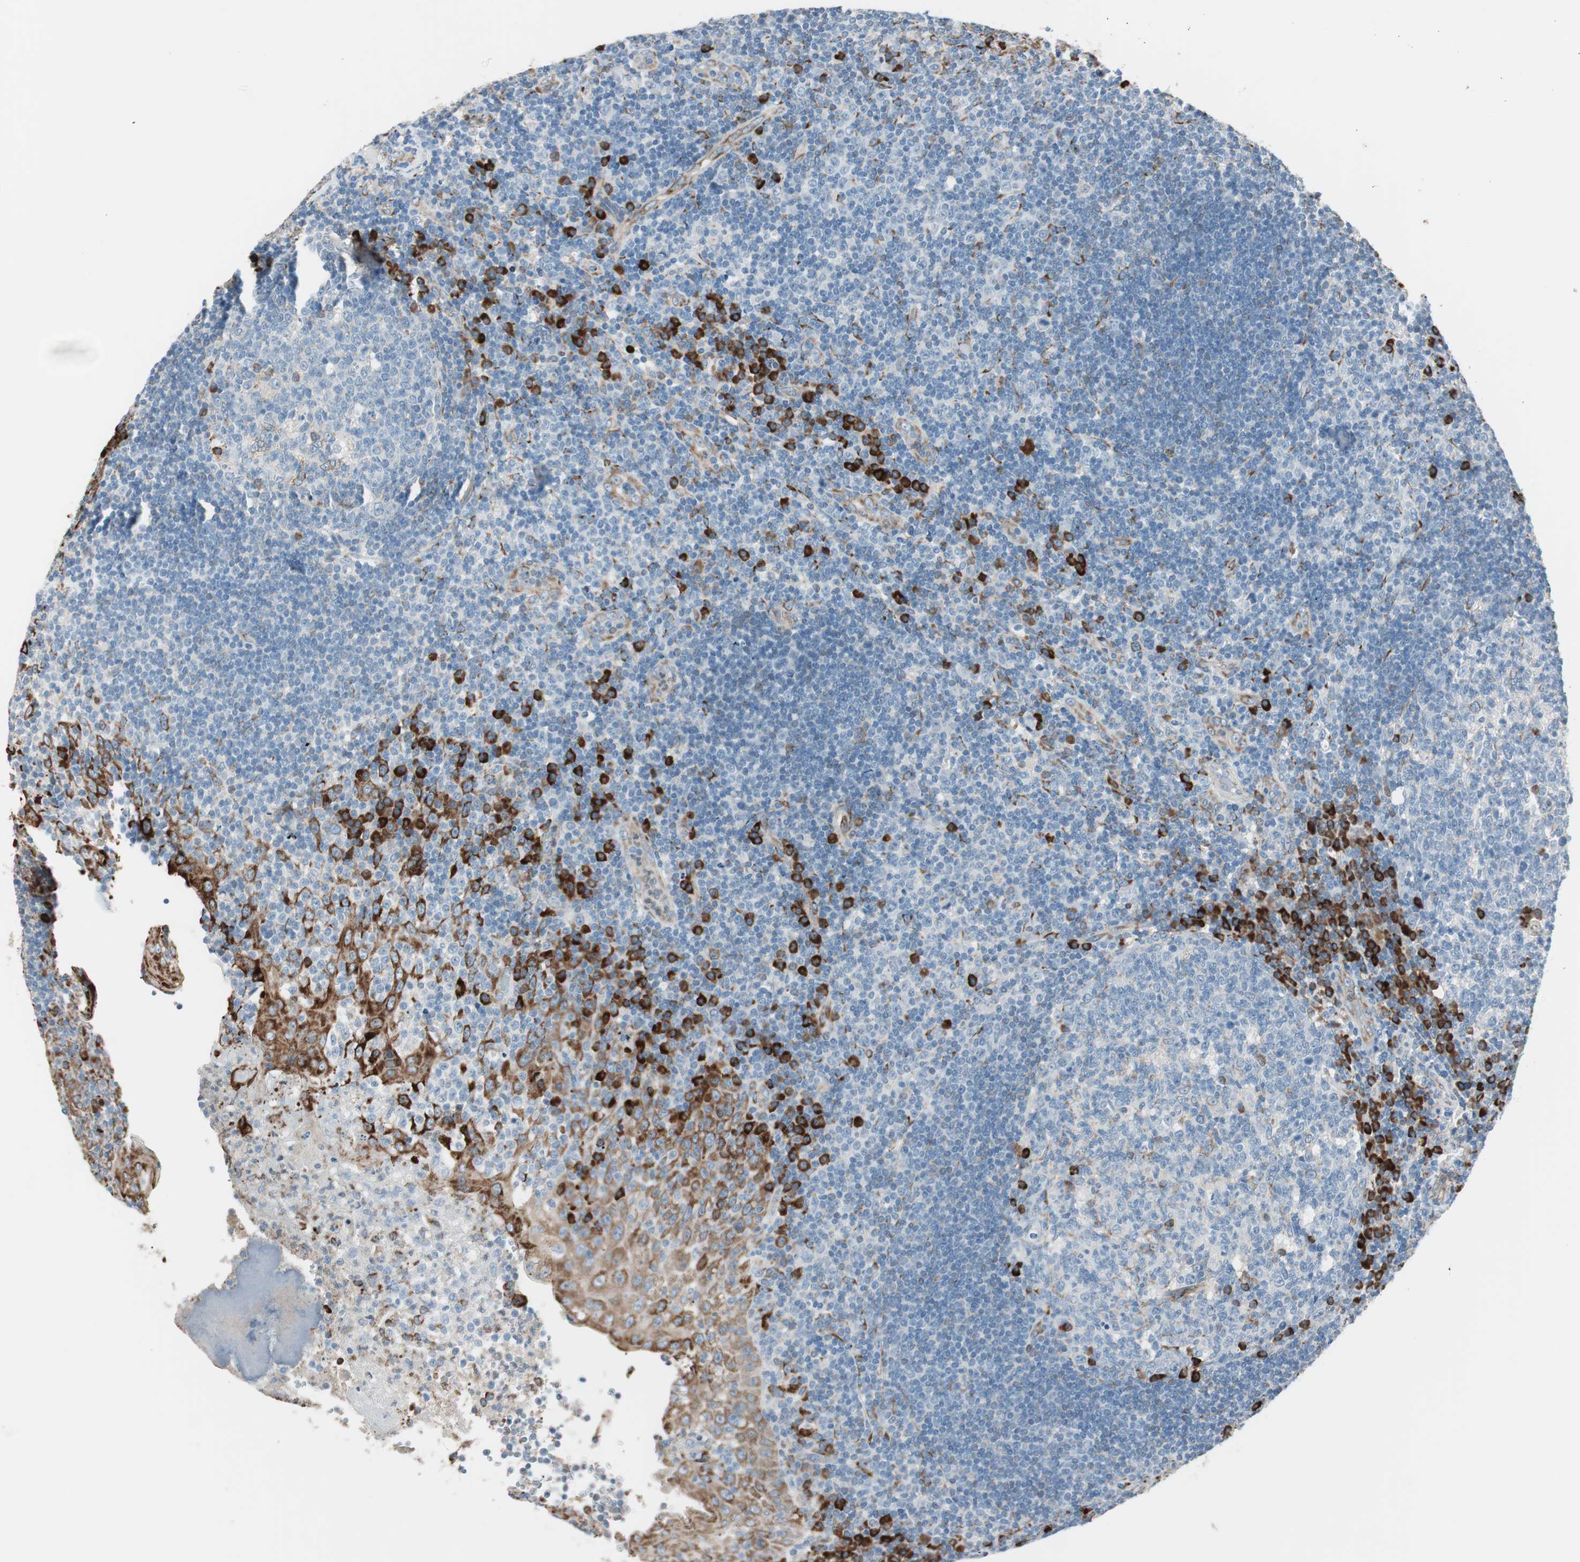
{"staining": {"intensity": "negative", "quantity": "none", "location": "none"}, "tissue": "tonsil", "cell_type": "Germinal center cells", "image_type": "normal", "snomed": [{"axis": "morphology", "description": "Normal tissue, NOS"}, {"axis": "topography", "description": "Tonsil"}], "caption": "The immunohistochemistry (IHC) photomicrograph has no significant expression in germinal center cells of tonsil.", "gene": "P4HTM", "patient": {"sex": "female", "age": 40}}